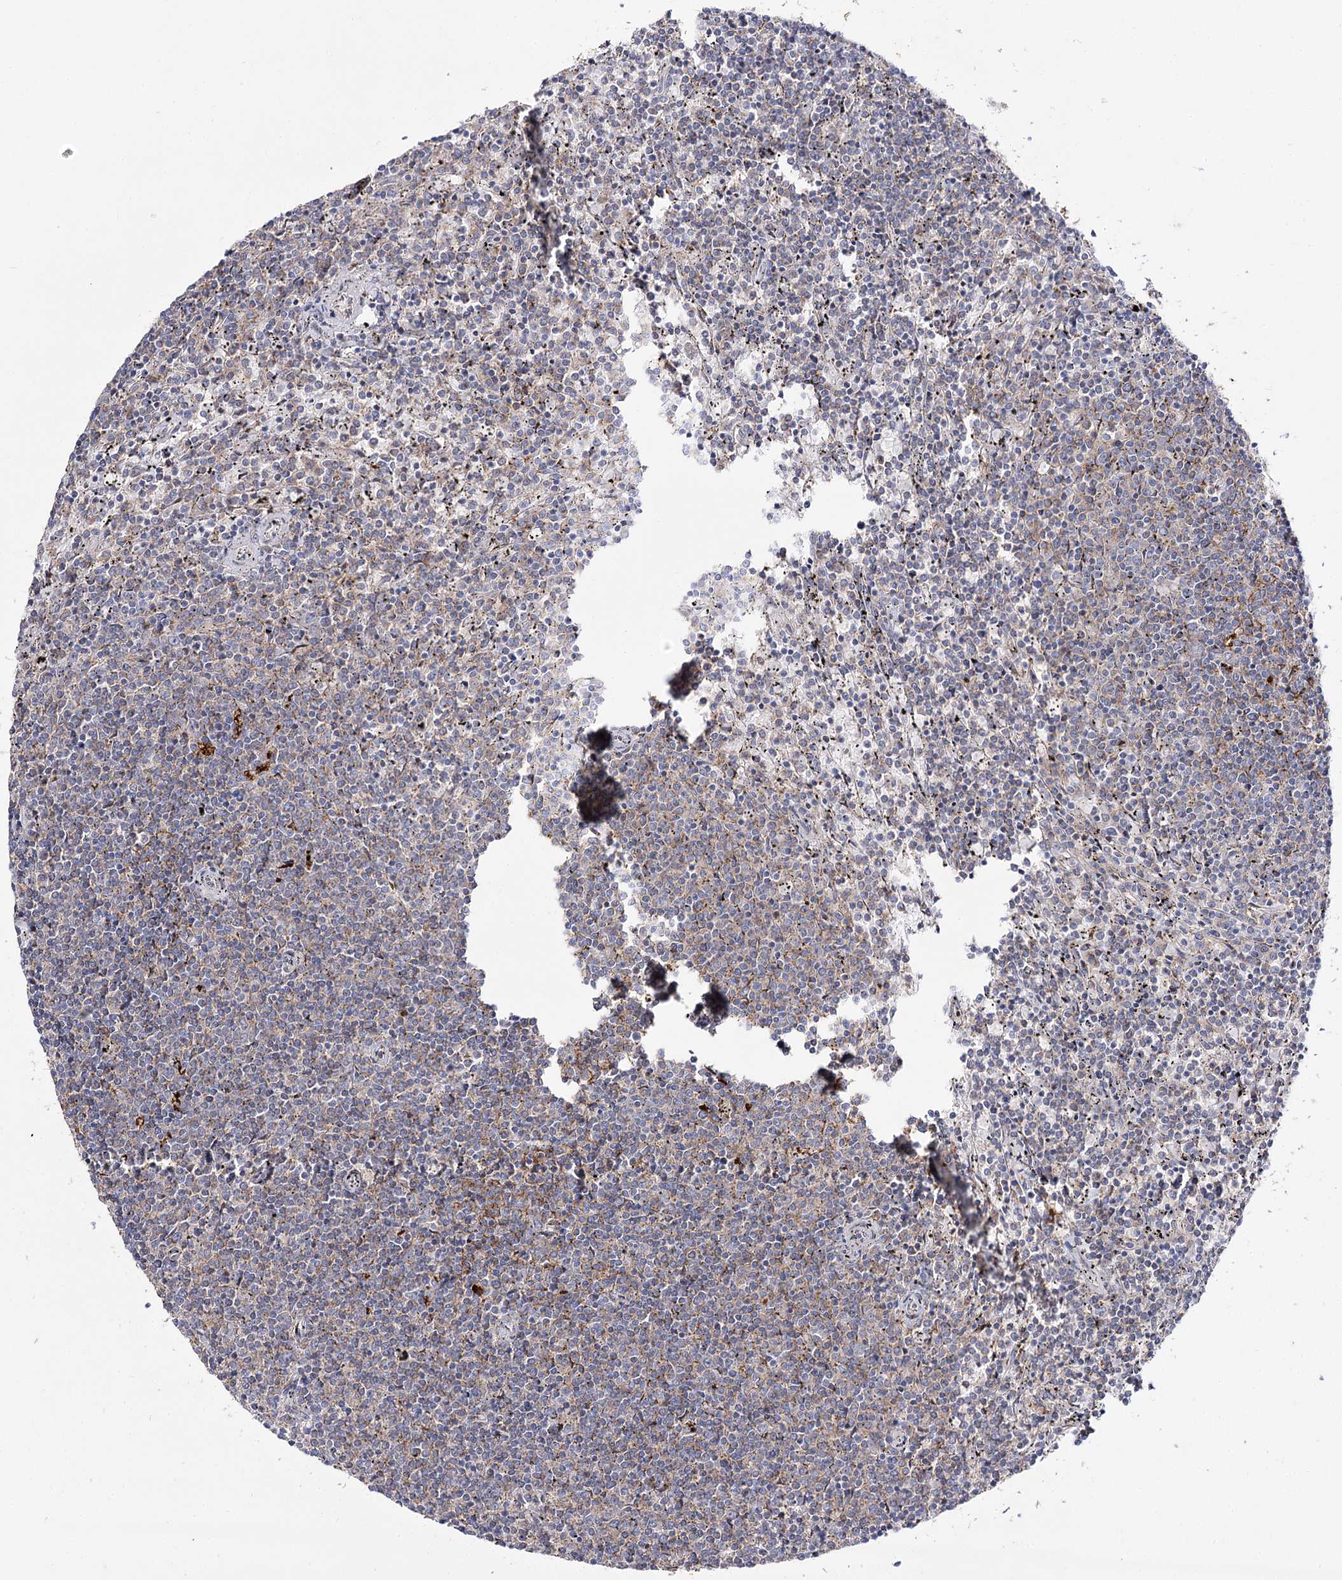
{"staining": {"intensity": "negative", "quantity": "none", "location": "none"}, "tissue": "lymphoma", "cell_type": "Tumor cells", "image_type": "cancer", "snomed": [{"axis": "morphology", "description": "Malignant lymphoma, non-Hodgkin's type, Low grade"}, {"axis": "topography", "description": "Spleen"}], "caption": "Tumor cells are negative for protein expression in human malignant lymphoma, non-Hodgkin's type (low-grade).", "gene": "C11orf80", "patient": {"sex": "female", "age": 50}}